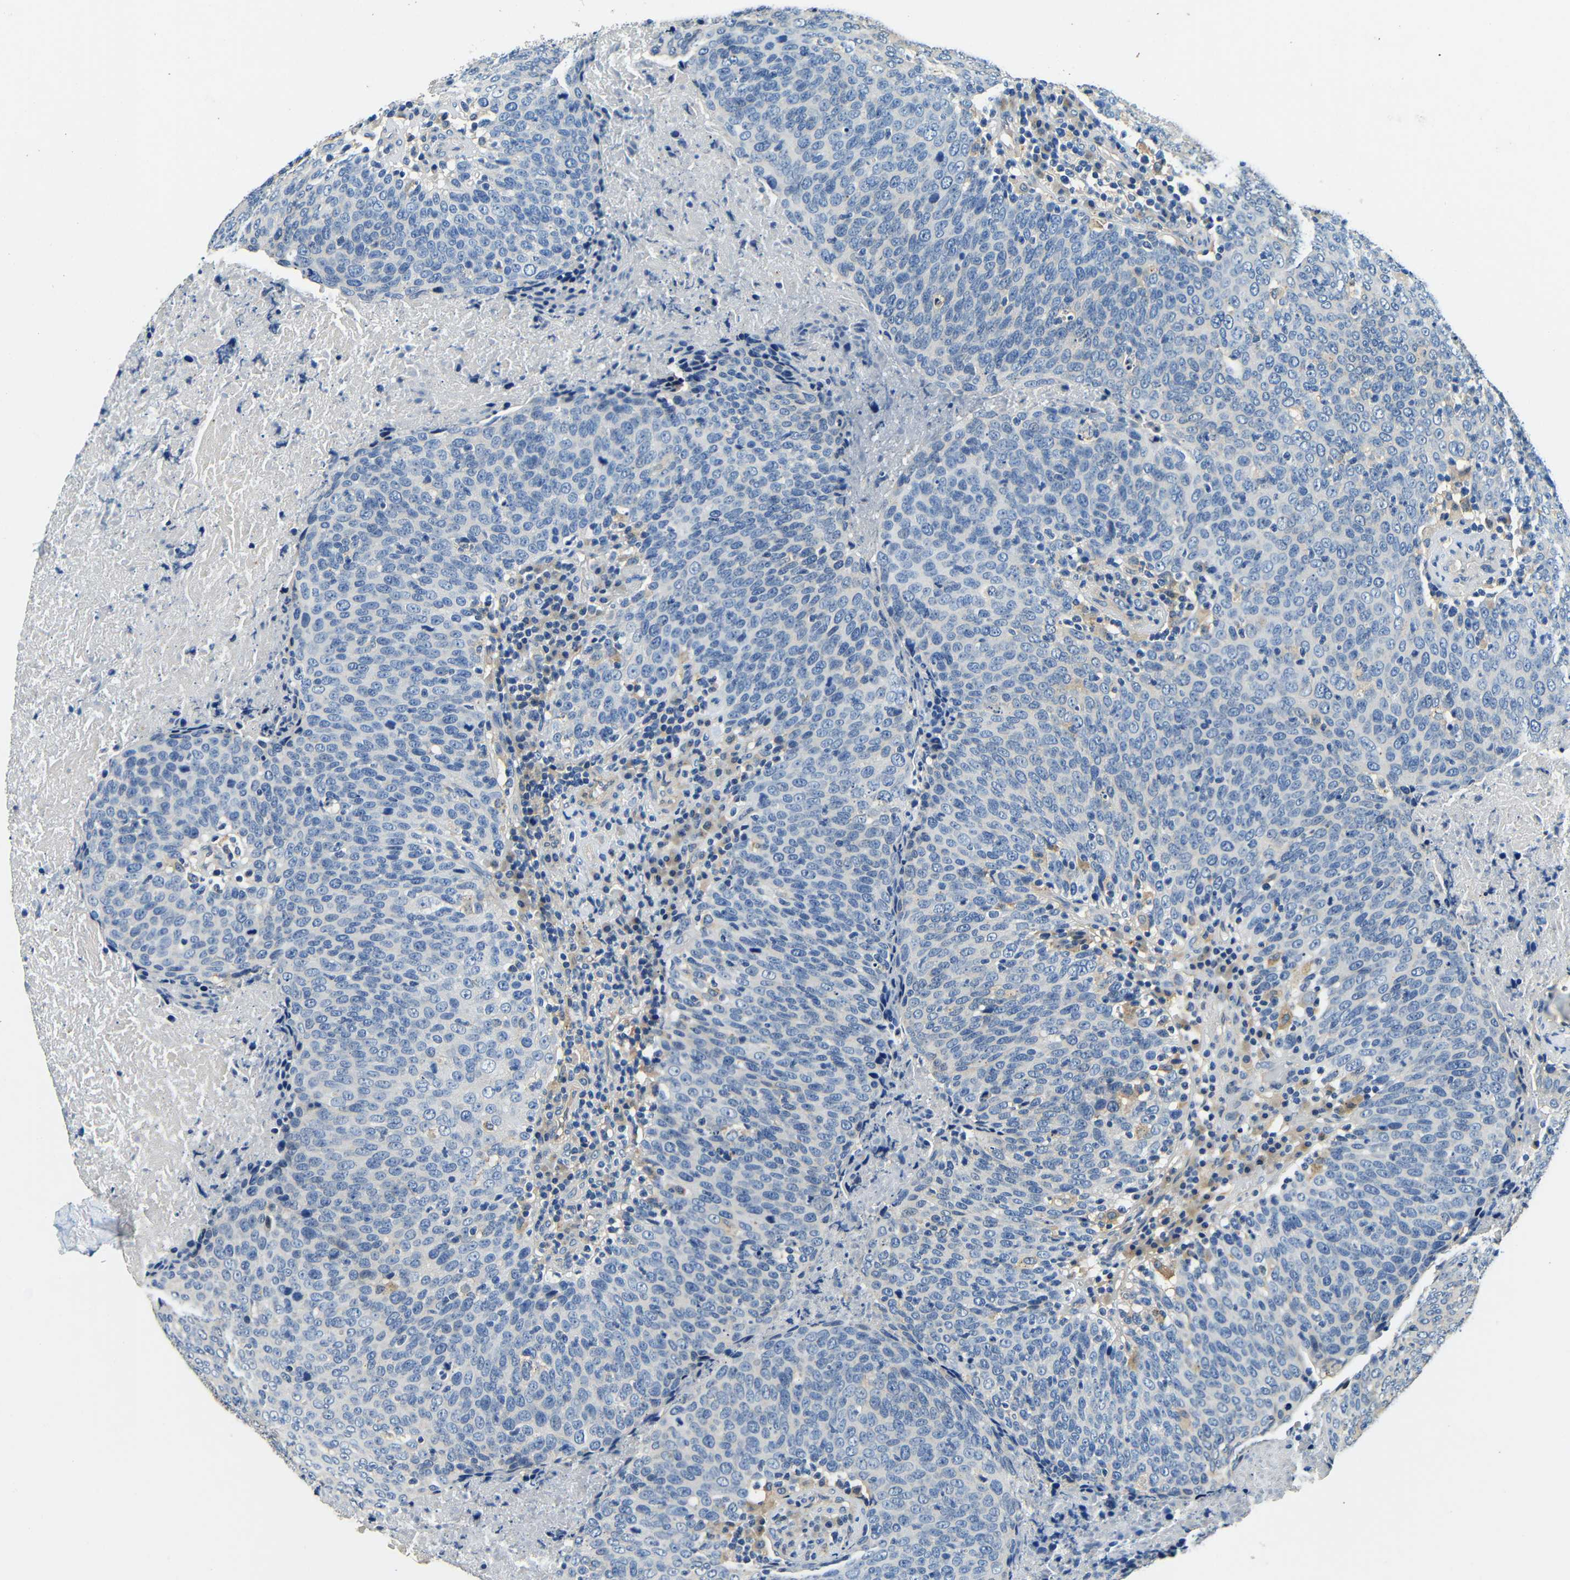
{"staining": {"intensity": "negative", "quantity": "none", "location": "none"}, "tissue": "head and neck cancer", "cell_type": "Tumor cells", "image_type": "cancer", "snomed": [{"axis": "morphology", "description": "Squamous cell carcinoma, NOS"}, {"axis": "morphology", "description": "Squamous cell carcinoma, metastatic, NOS"}, {"axis": "topography", "description": "Lymph node"}, {"axis": "topography", "description": "Head-Neck"}], "caption": "Tumor cells are negative for protein expression in human squamous cell carcinoma (head and neck). (Stains: DAB (3,3'-diaminobenzidine) IHC with hematoxylin counter stain, Microscopy: brightfield microscopy at high magnification).", "gene": "FMO5", "patient": {"sex": "male", "age": 62}}